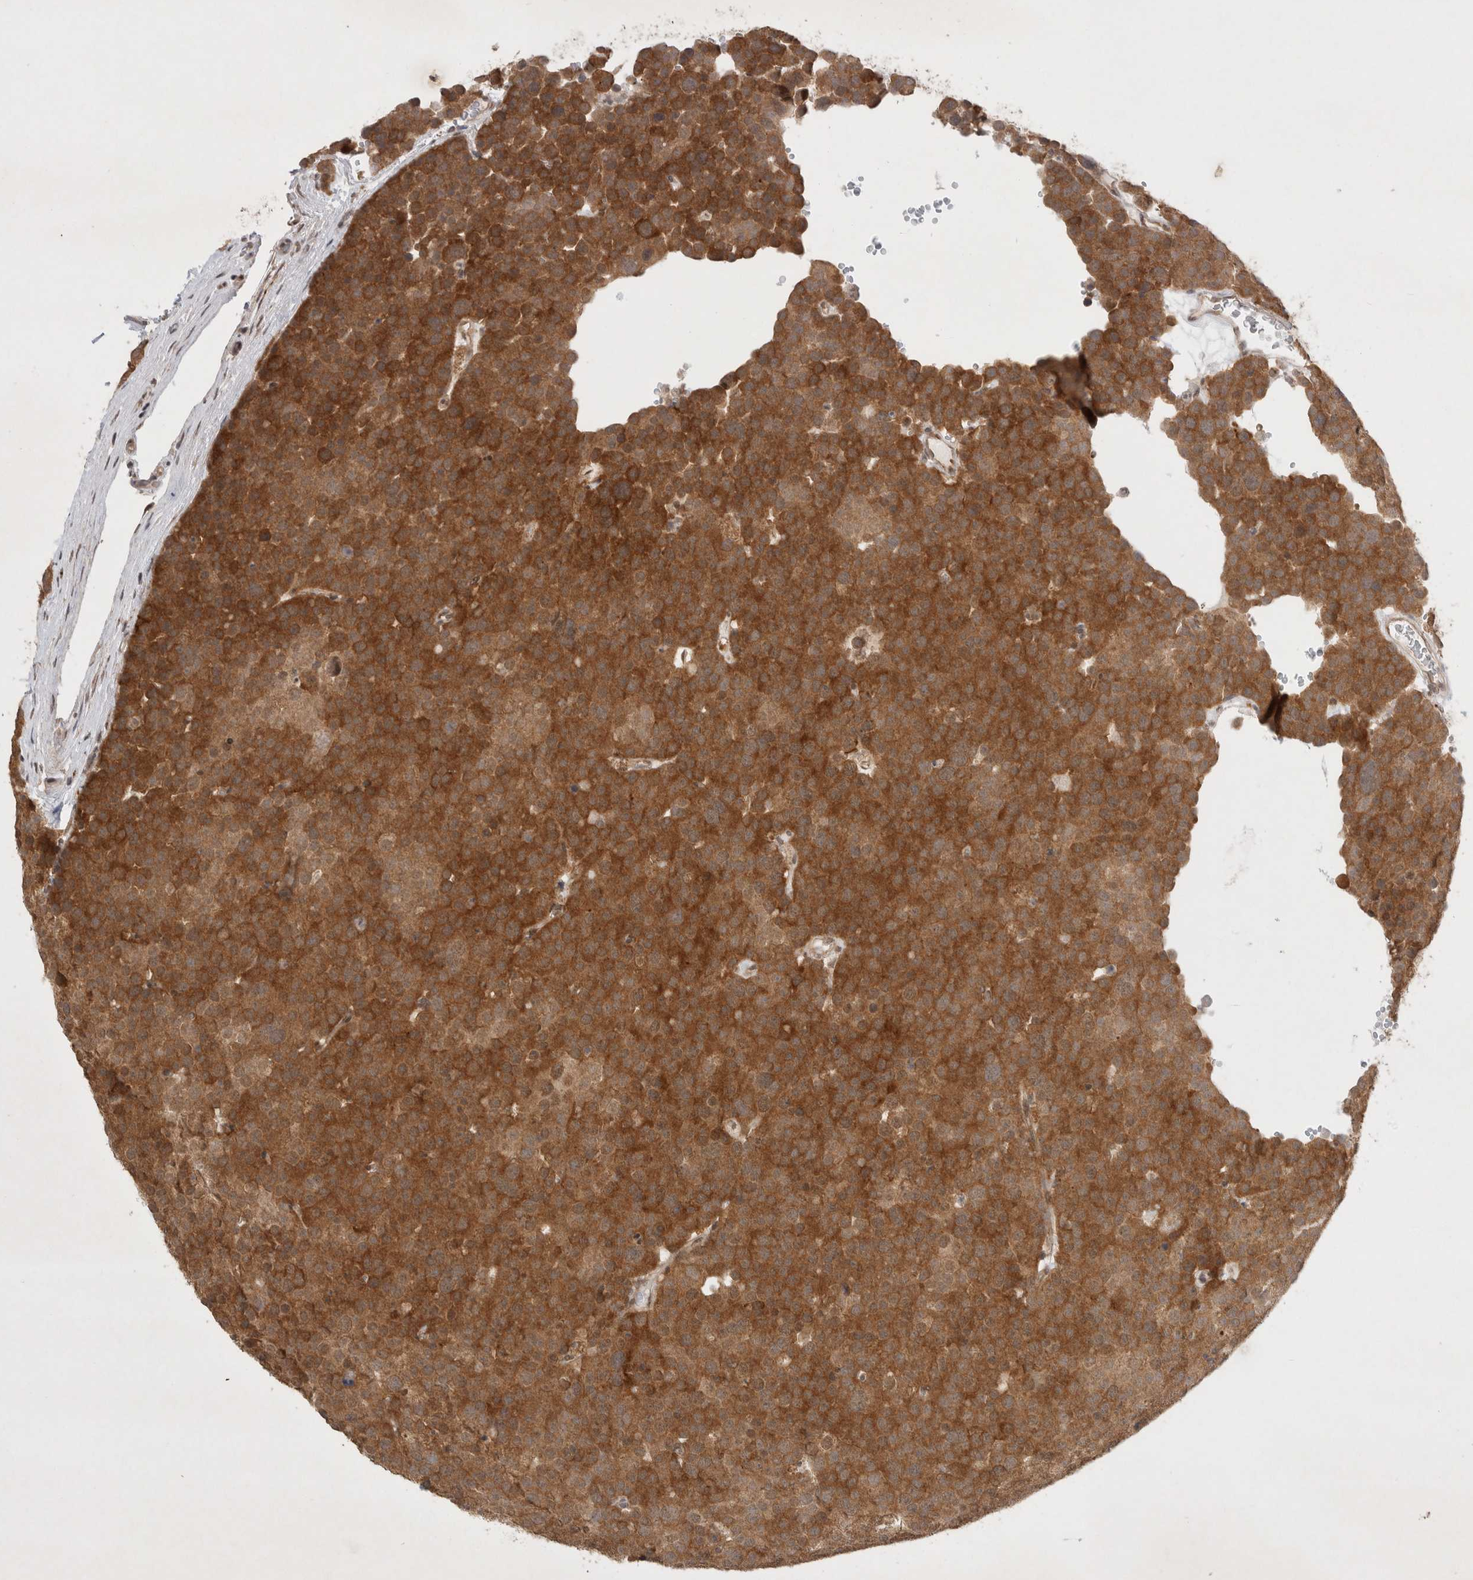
{"staining": {"intensity": "strong", "quantity": ">75%", "location": "cytoplasmic/membranous"}, "tissue": "testis cancer", "cell_type": "Tumor cells", "image_type": "cancer", "snomed": [{"axis": "morphology", "description": "Seminoma, NOS"}, {"axis": "topography", "description": "Testis"}], "caption": "This image demonstrates testis cancer stained with immunohistochemistry (IHC) to label a protein in brown. The cytoplasmic/membranous of tumor cells show strong positivity for the protein. Nuclei are counter-stained blue.", "gene": "WIPF2", "patient": {"sex": "male", "age": 71}}